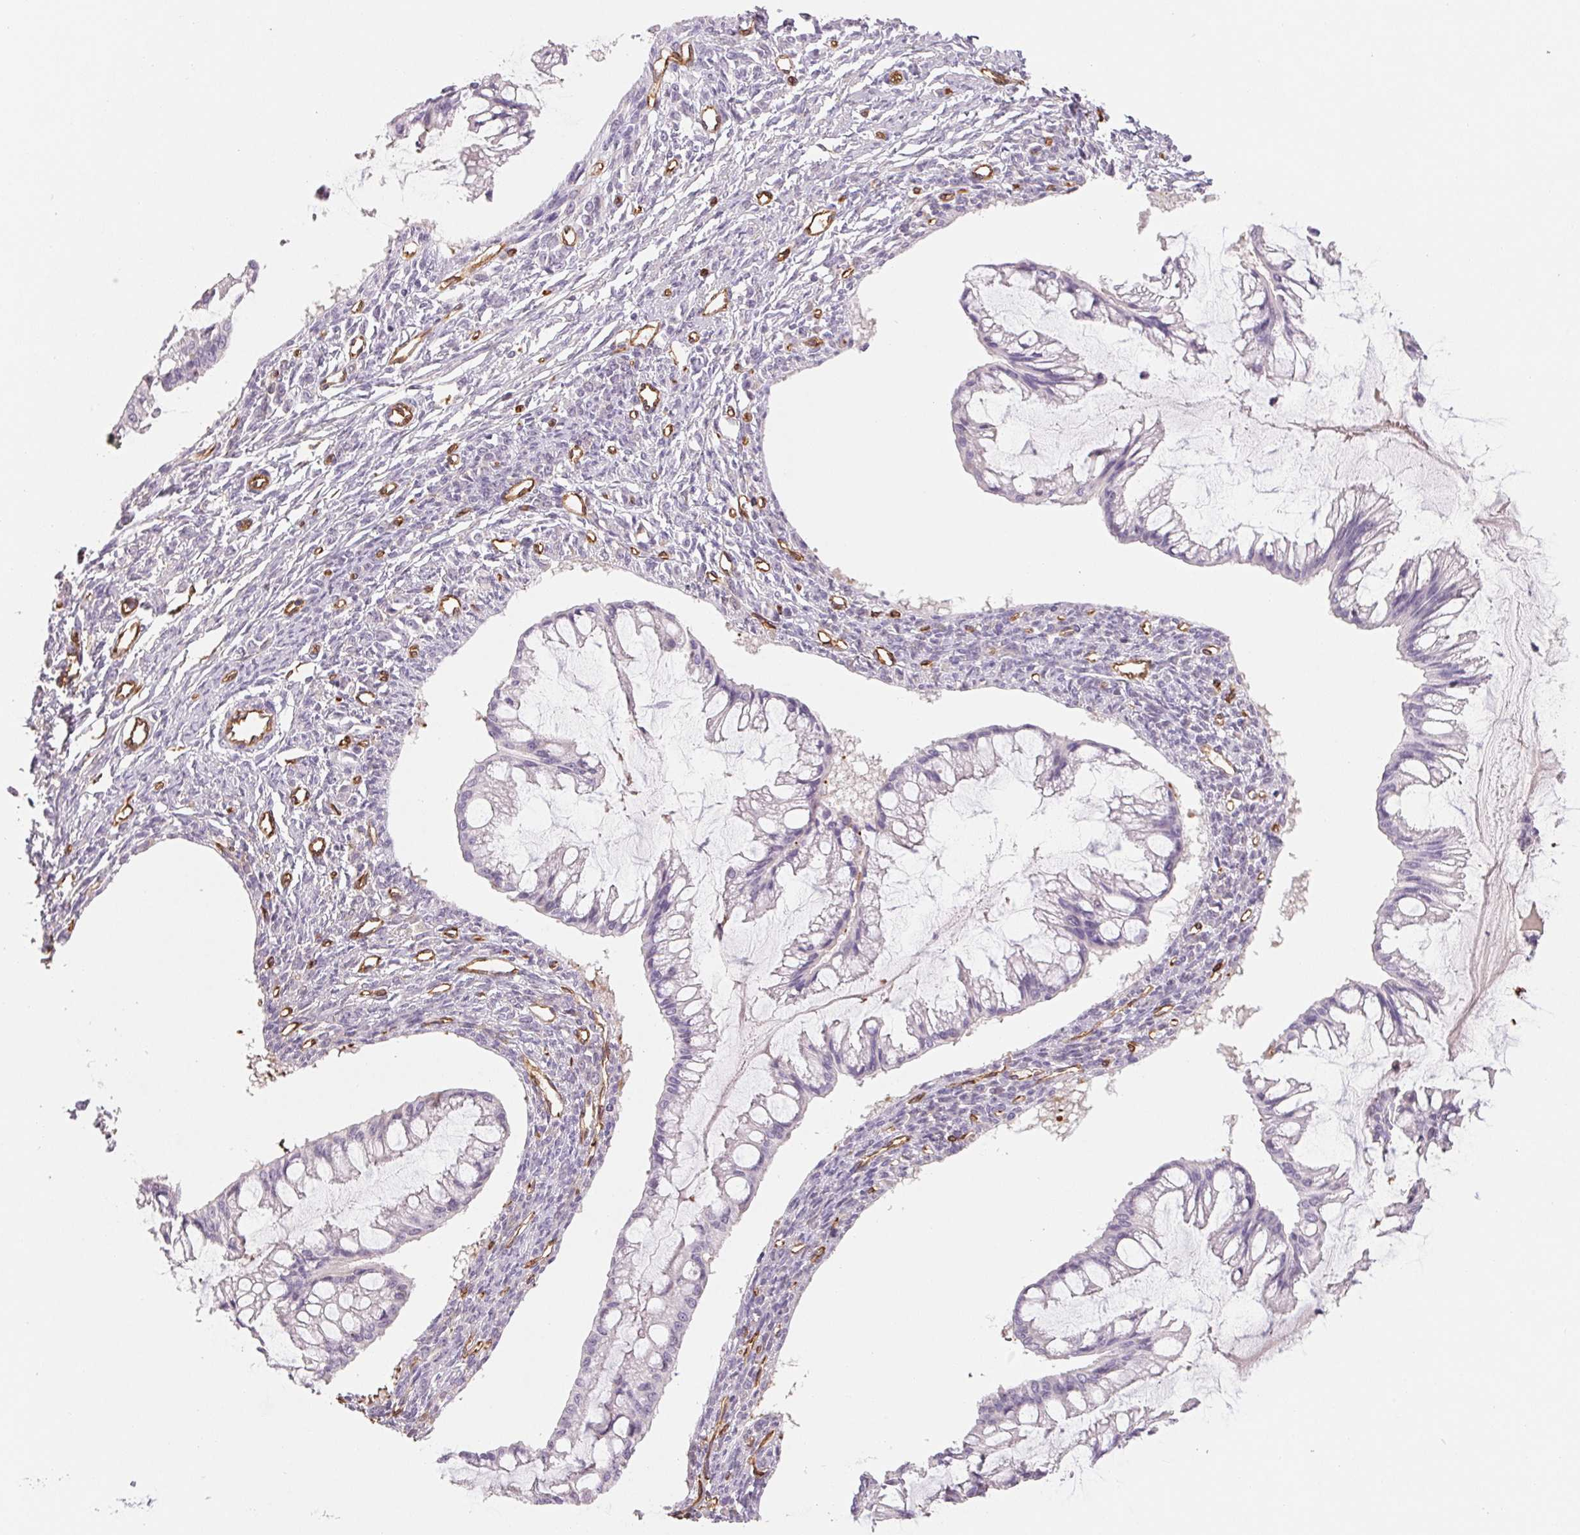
{"staining": {"intensity": "negative", "quantity": "none", "location": "none"}, "tissue": "ovarian cancer", "cell_type": "Tumor cells", "image_type": "cancer", "snomed": [{"axis": "morphology", "description": "Cystadenocarcinoma, mucinous, NOS"}, {"axis": "topography", "description": "Ovary"}], "caption": "Tumor cells show no significant positivity in ovarian mucinous cystadenocarcinoma.", "gene": "ANKRD13B", "patient": {"sex": "female", "age": 73}}